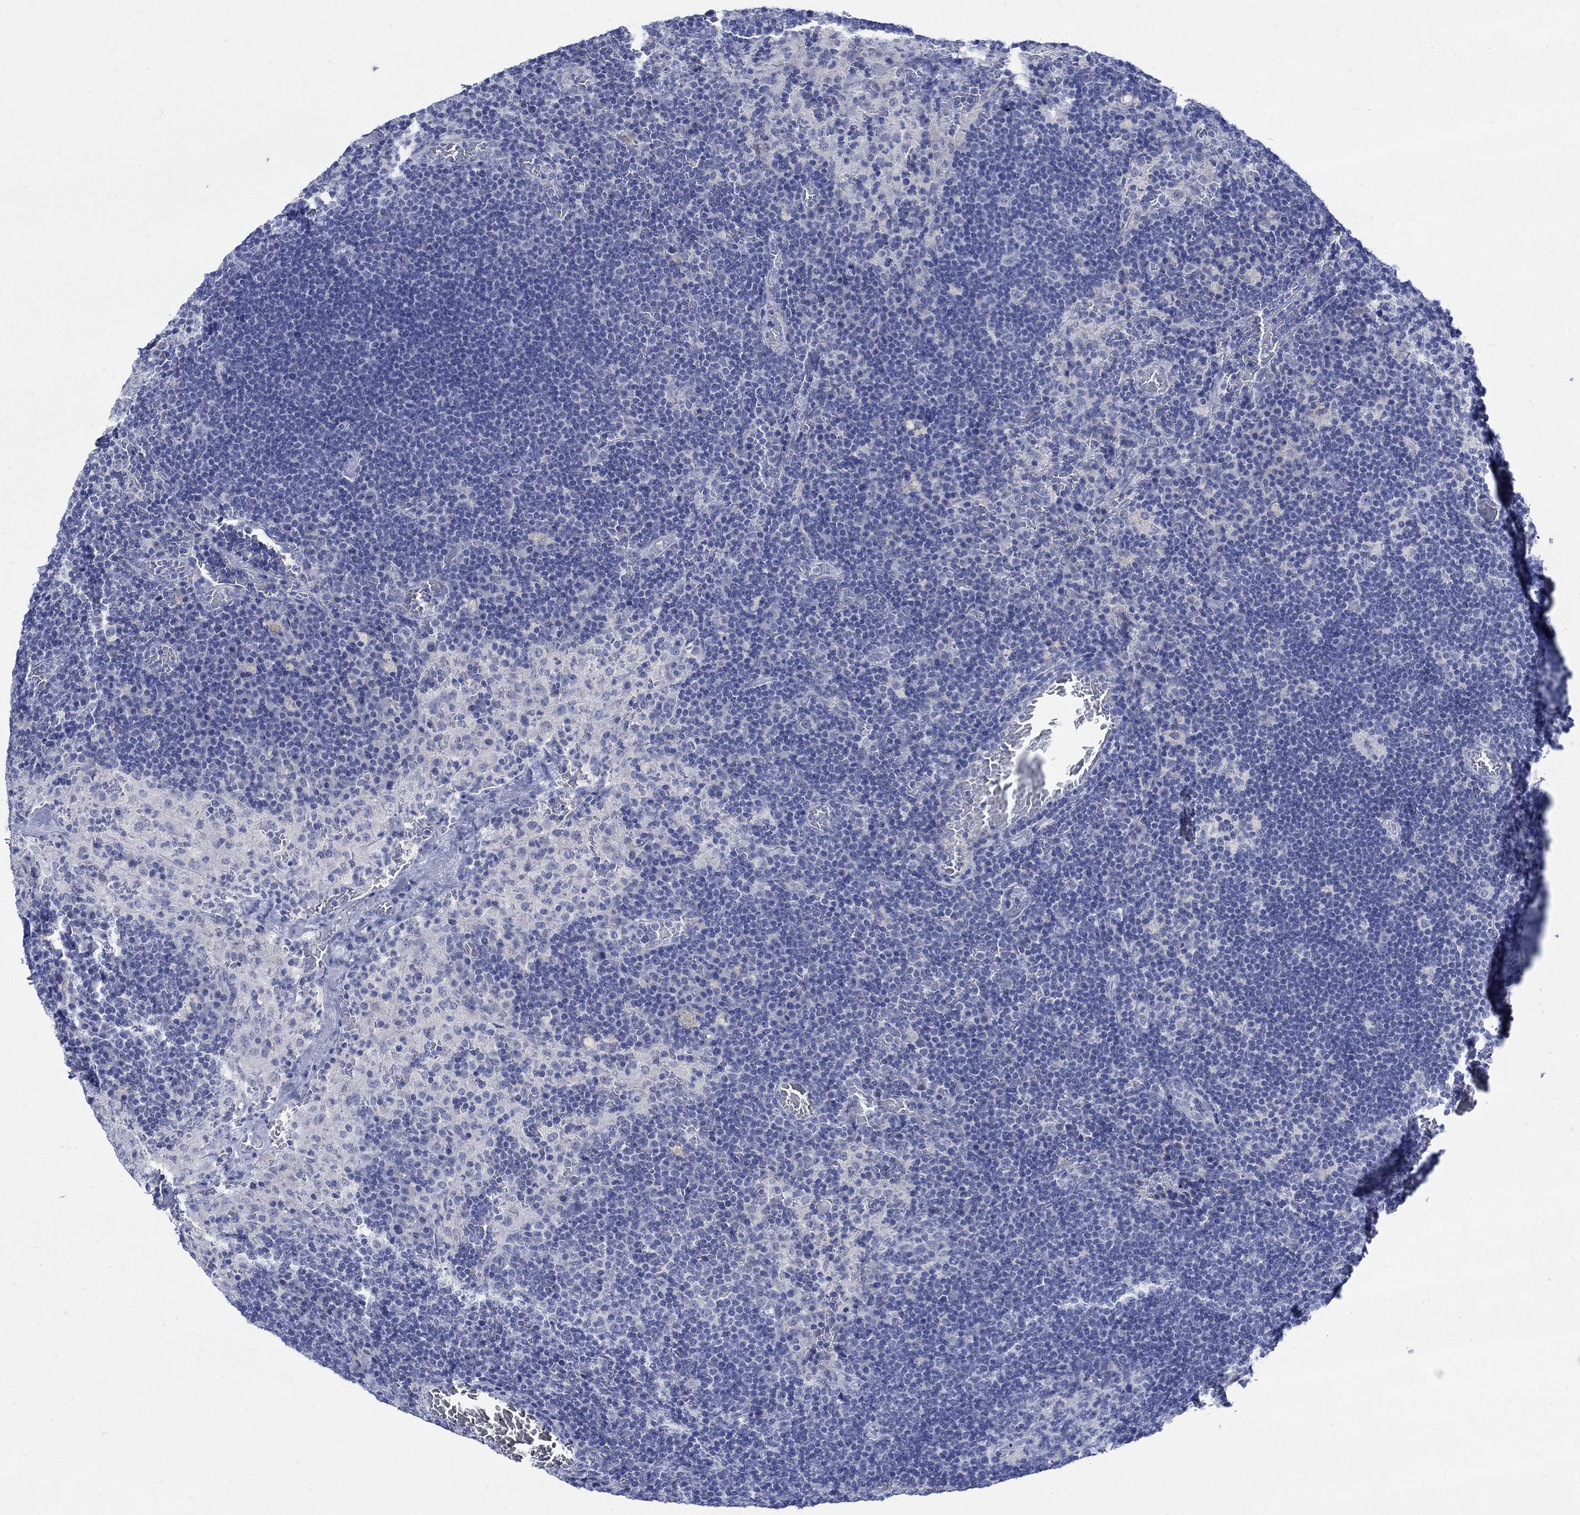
{"staining": {"intensity": "negative", "quantity": "none", "location": "none"}, "tissue": "lymph node", "cell_type": "Germinal center cells", "image_type": "normal", "snomed": [{"axis": "morphology", "description": "Normal tissue, NOS"}, {"axis": "topography", "description": "Lymph node"}], "caption": "IHC of unremarkable human lymph node reveals no expression in germinal center cells.", "gene": "CAMK2N1", "patient": {"sex": "male", "age": 63}}